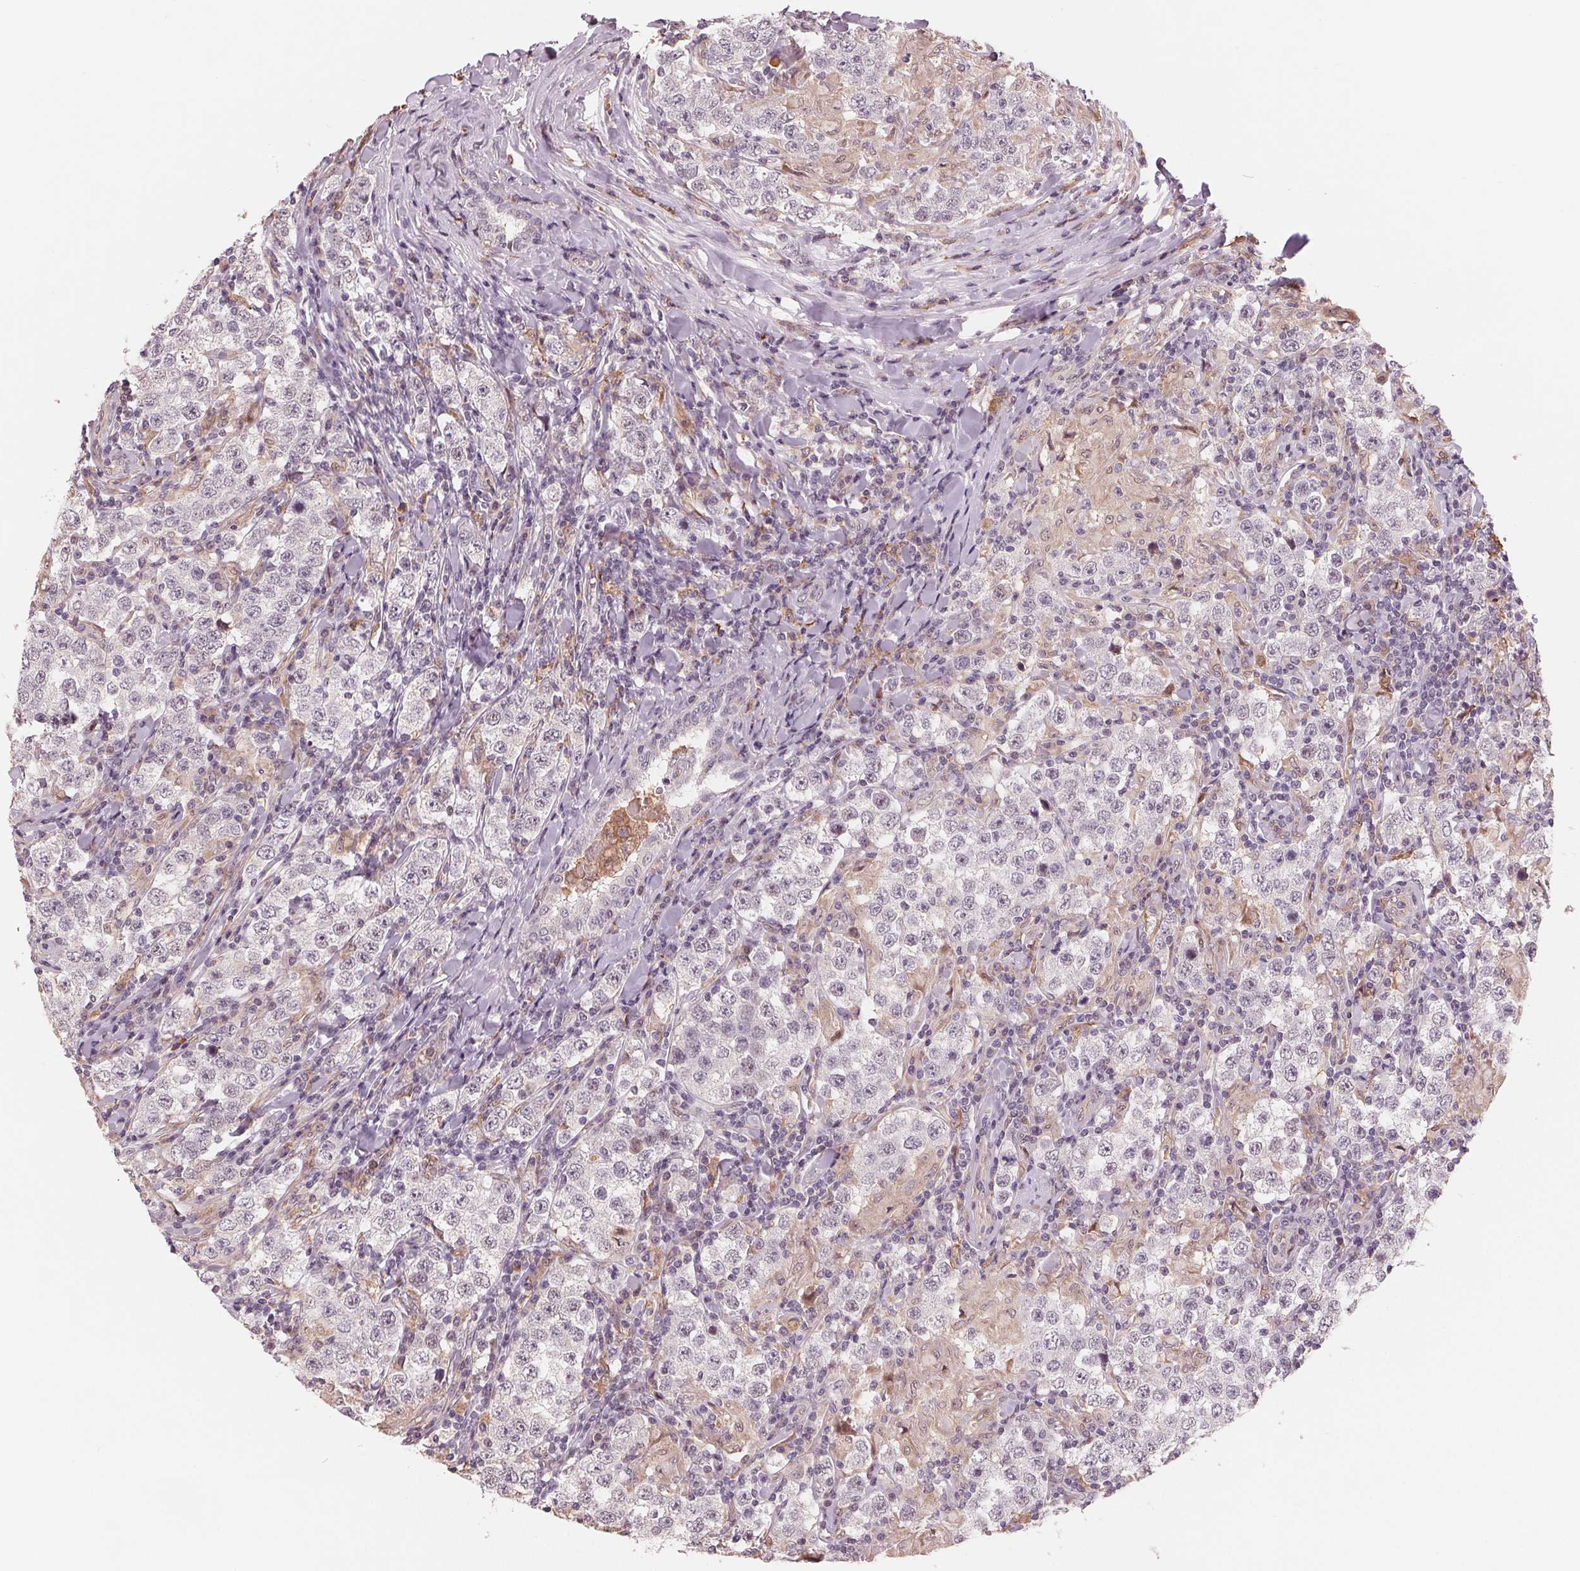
{"staining": {"intensity": "negative", "quantity": "none", "location": "none"}, "tissue": "testis cancer", "cell_type": "Tumor cells", "image_type": "cancer", "snomed": [{"axis": "morphology", "description": "Seminoma, NOS"}, {"axis": "morphology", "description": "Carcinoma, Embryonal, NOS"}, {"axis": "topography", "description": "Testis"}], "caption": "DAB (3,3'-diaminobenzidine) immunohistochemical staining of seminoma (testis) exhibits no significant positivity in tumor cells. (DAB (3,3'-diaminobenzidine) immunohistochemistry (IHC) with hematoxylin counter stain).", "gene": "IL9R", "patient": {"sex": "male", "age": 41}}